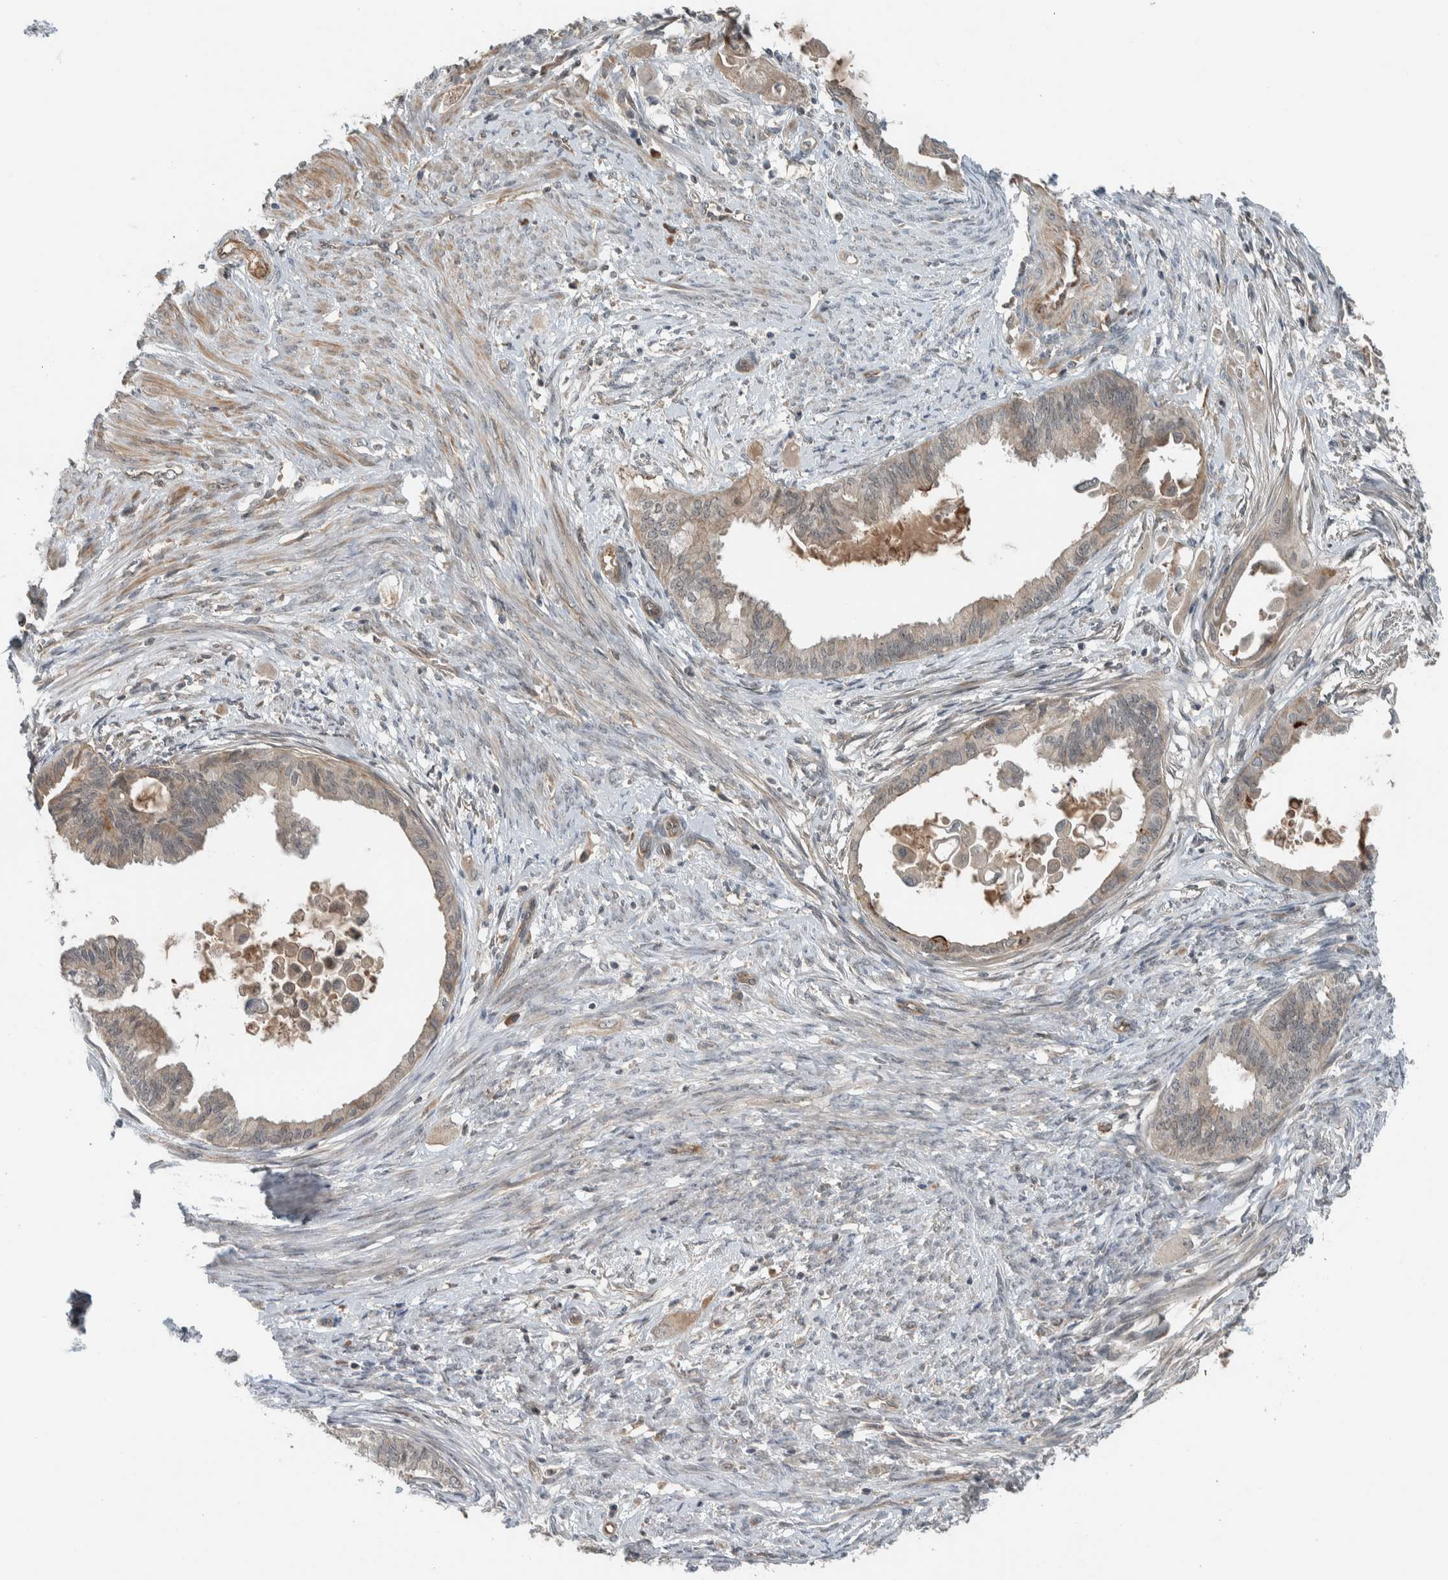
{"staining": {"intensity": "weak", "quantity": "25%-75%", "location": "cytoplasmic/membranous"}, "tissue": "cervical cancer", "cell_type": "Tumor cells", "image_type": "cancer", "snomed": [{"axis": "morphology", "description": "Normal tissue, NOS"}, {"axis": "morphology", "description": "Adenocarcinoma, NOS"}, {"axis": "topography", "description": "Cervix"}, {"axis": "topography", "description": "Endometrium"}], "caption": "Cervical cancer (adenocarcinoma) stained with a brown dye exhibits weak cytoplasmic/membranous positive staining in about 25%-75% of tumor cells.", "gene": "ARMC7", "patient": {"sex": "female", "age": 86}}